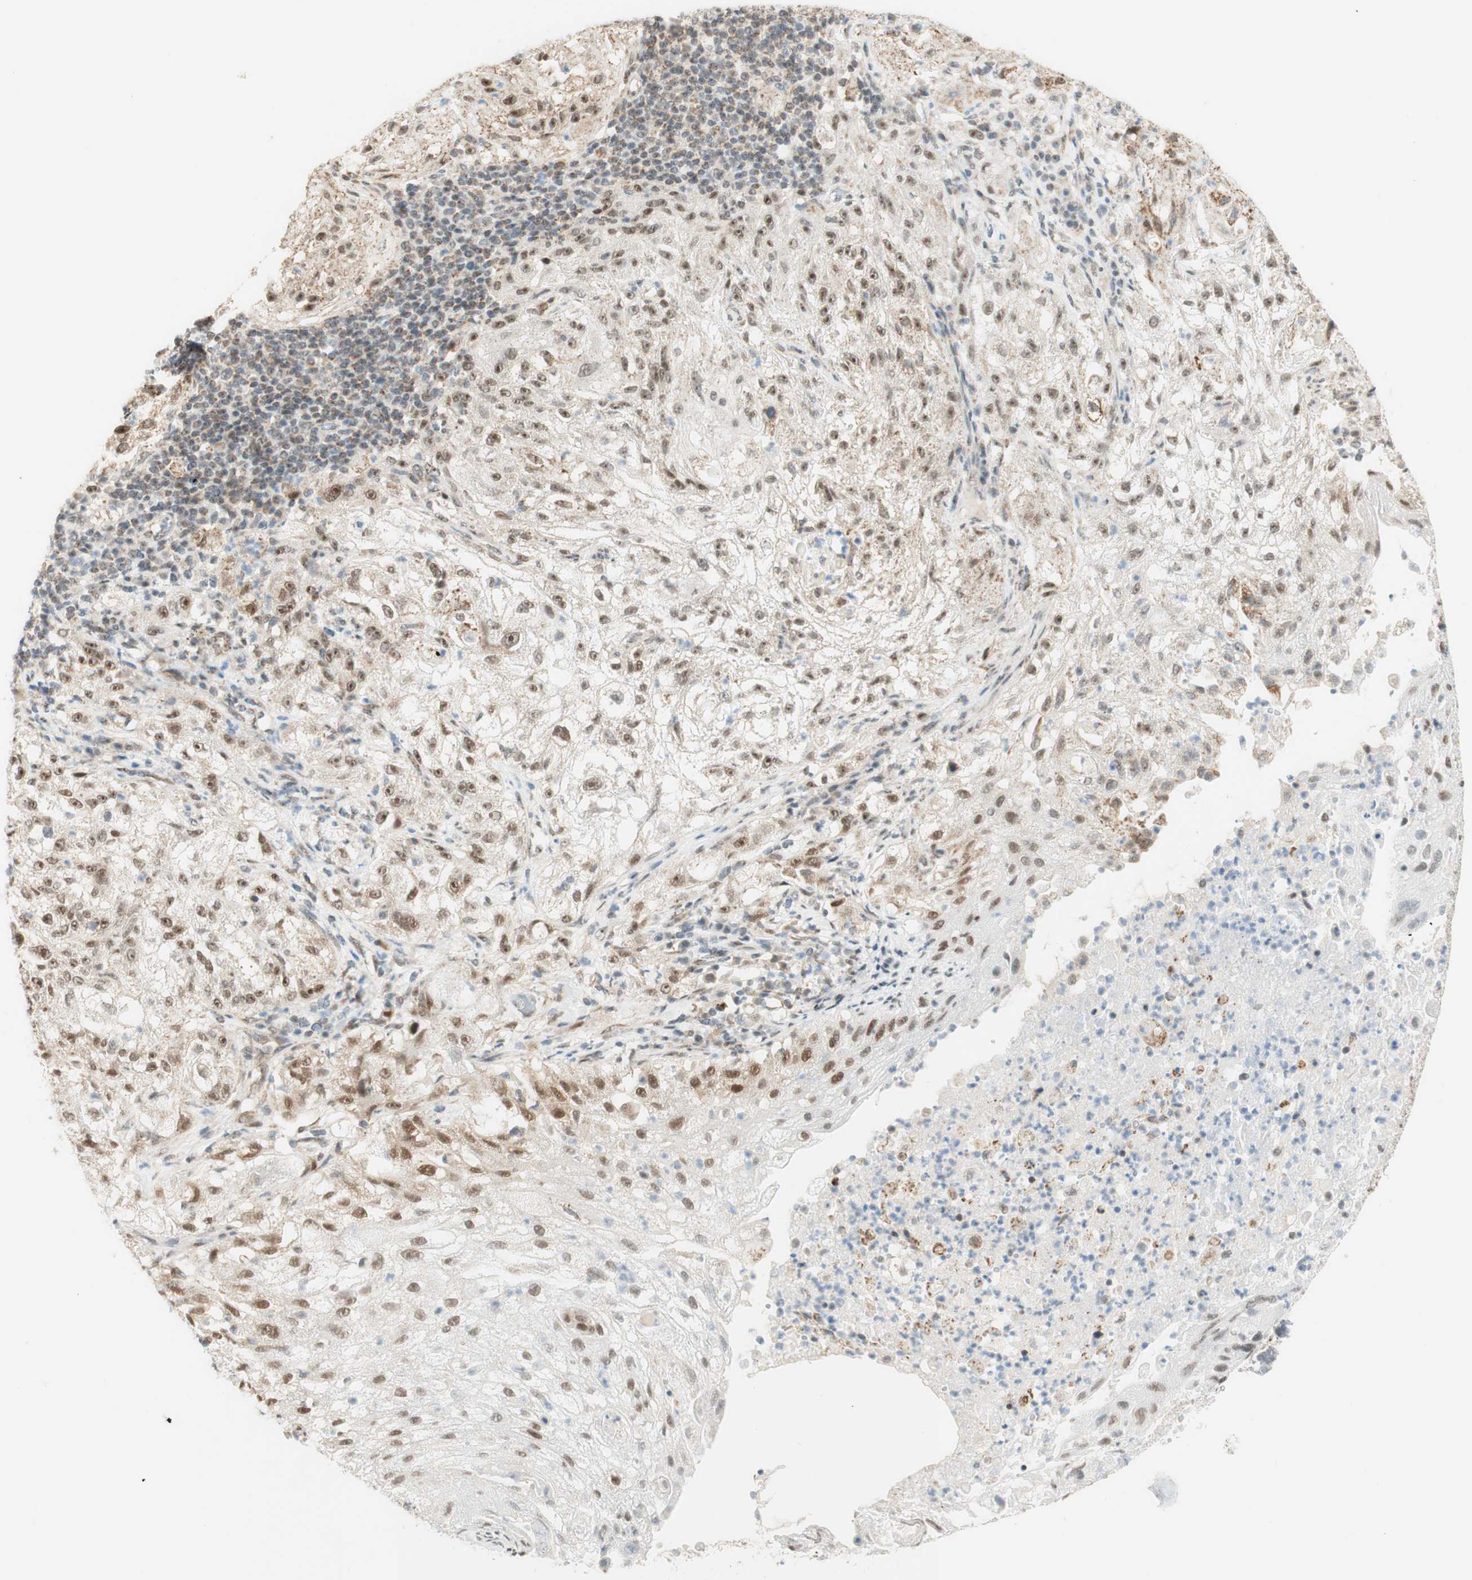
{"staining": {"intensity": "moderate", "quantity": "25%-75%", "location": "nuclear"}, "tissue": "lung cancer", "cell_type": "Tumor cells", "image_type": "cancer", "snomed": [{"axis": "morphology", "description": "Inflammation, NOS"}, {"axis": "morphology", "description": "Squamous cell carcinoma, NOS"}, {"axis": "topography", "description": "Lymph node"}, {"axis": "topography", "description": "Soft tissue"}, {"axis": "topography", "description": "Lung"}], "caption": "There is medium levels of moderate nuclear positivity in tumor cells of lung cancer, as demonstrated by immunohistochemical staining (brown color).", "gene": "ZNF782", "patient": {"sex": "male", "age": 66}}